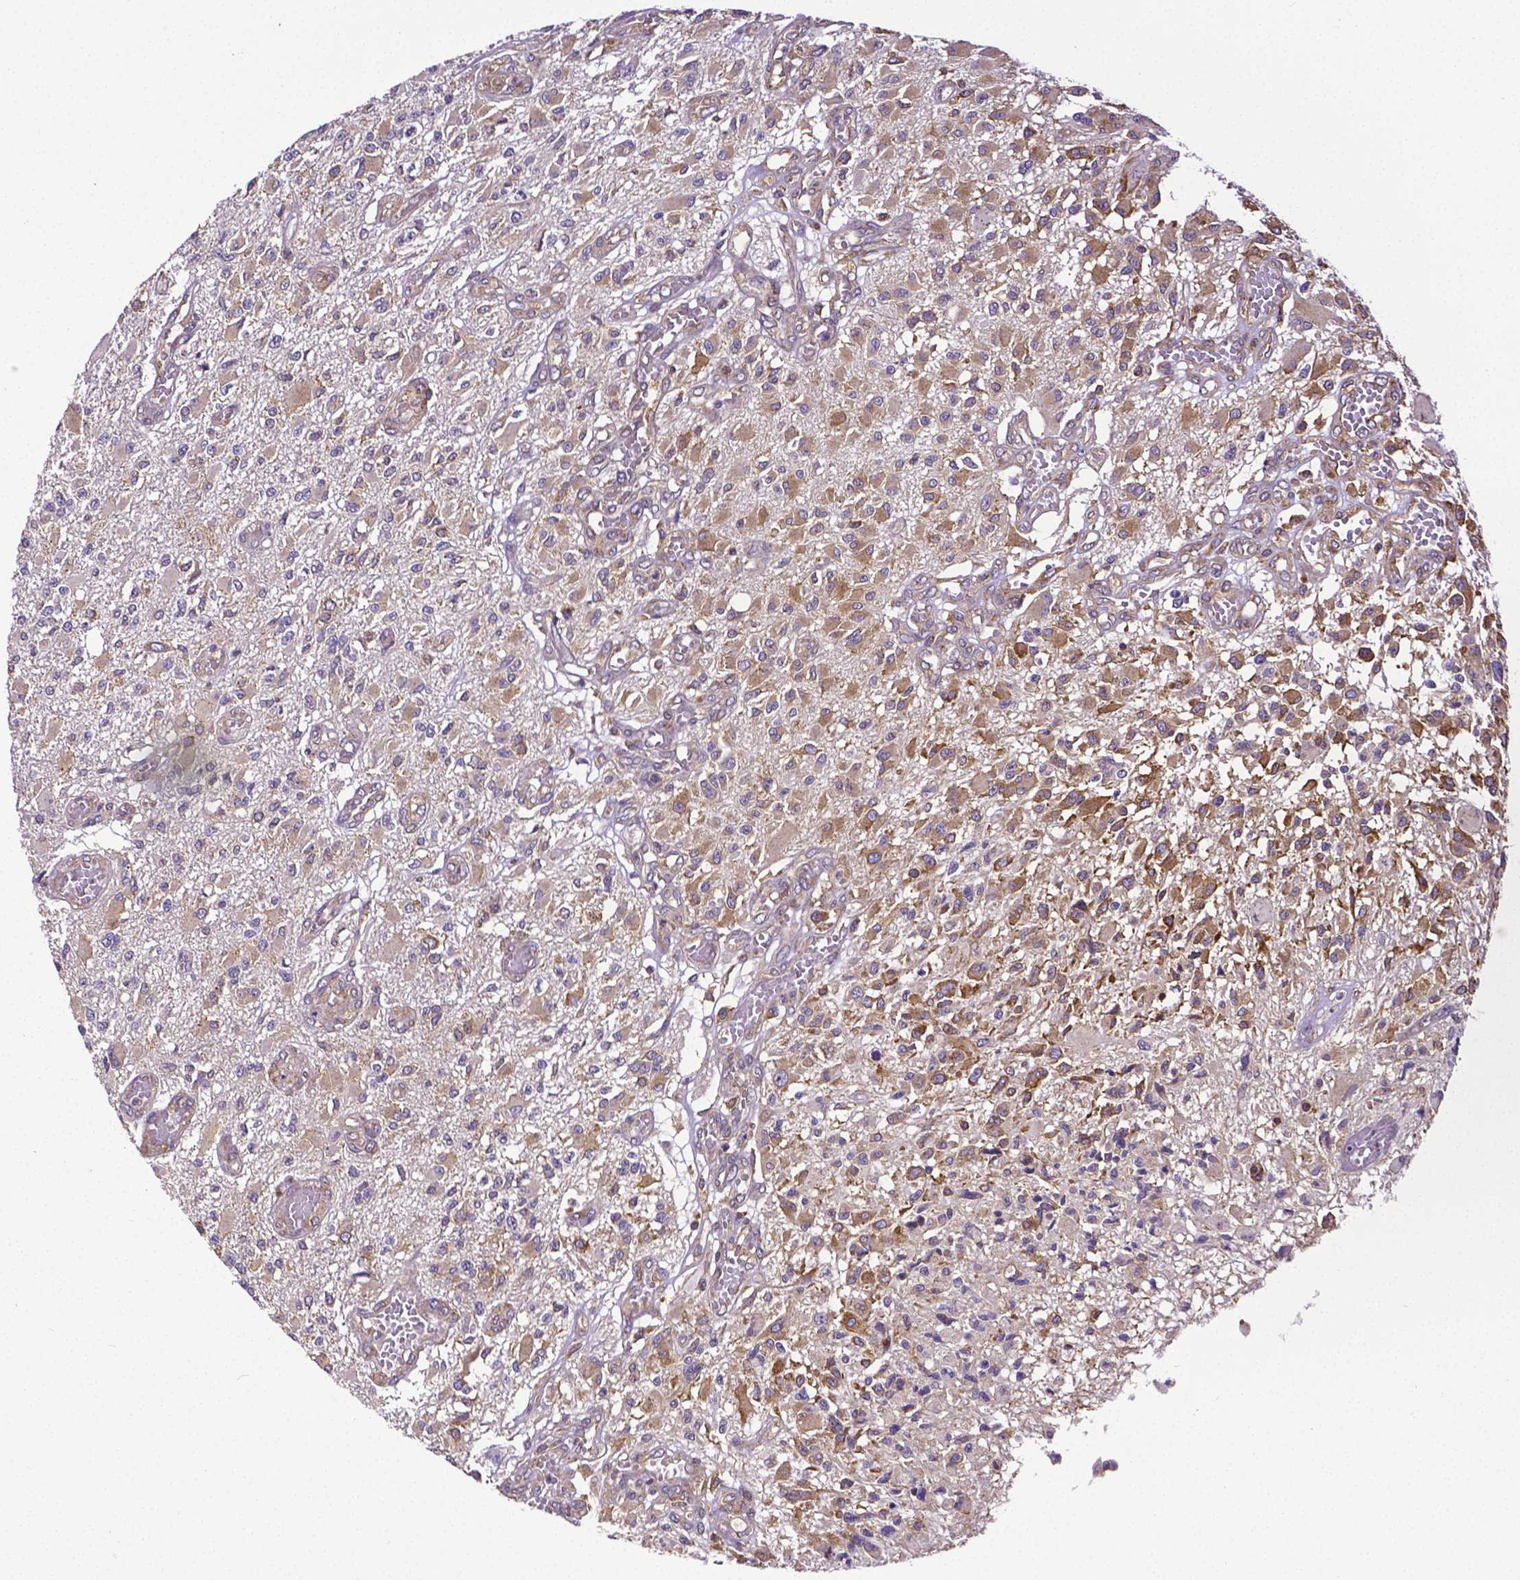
{"staining": {"intensity": "moderate", "quantity": "<25%", "location": "cytoplasmic/membranous"}, "tissue": "glioma", "cell_type": "Tumor cells", "image_type": "cancer", "snomed": [{"axis": "morphology", "description": "Glioma, malignant, High grade"}, {"axis": "topography", "description": "Brain"}], "caption": "Protein positivity by immunohistochemistry (IHC) exhibits moderate cytoplasmic/membranous staining in approximately <25% of tumor cells in malignant high-grade glioma. (Stains: DAB in brown, nuclei in blue, Microscopy: brightfield microscopy at high magnification).", "gene": "DICER1", "patient": {"sex": "female", "age": 63}}